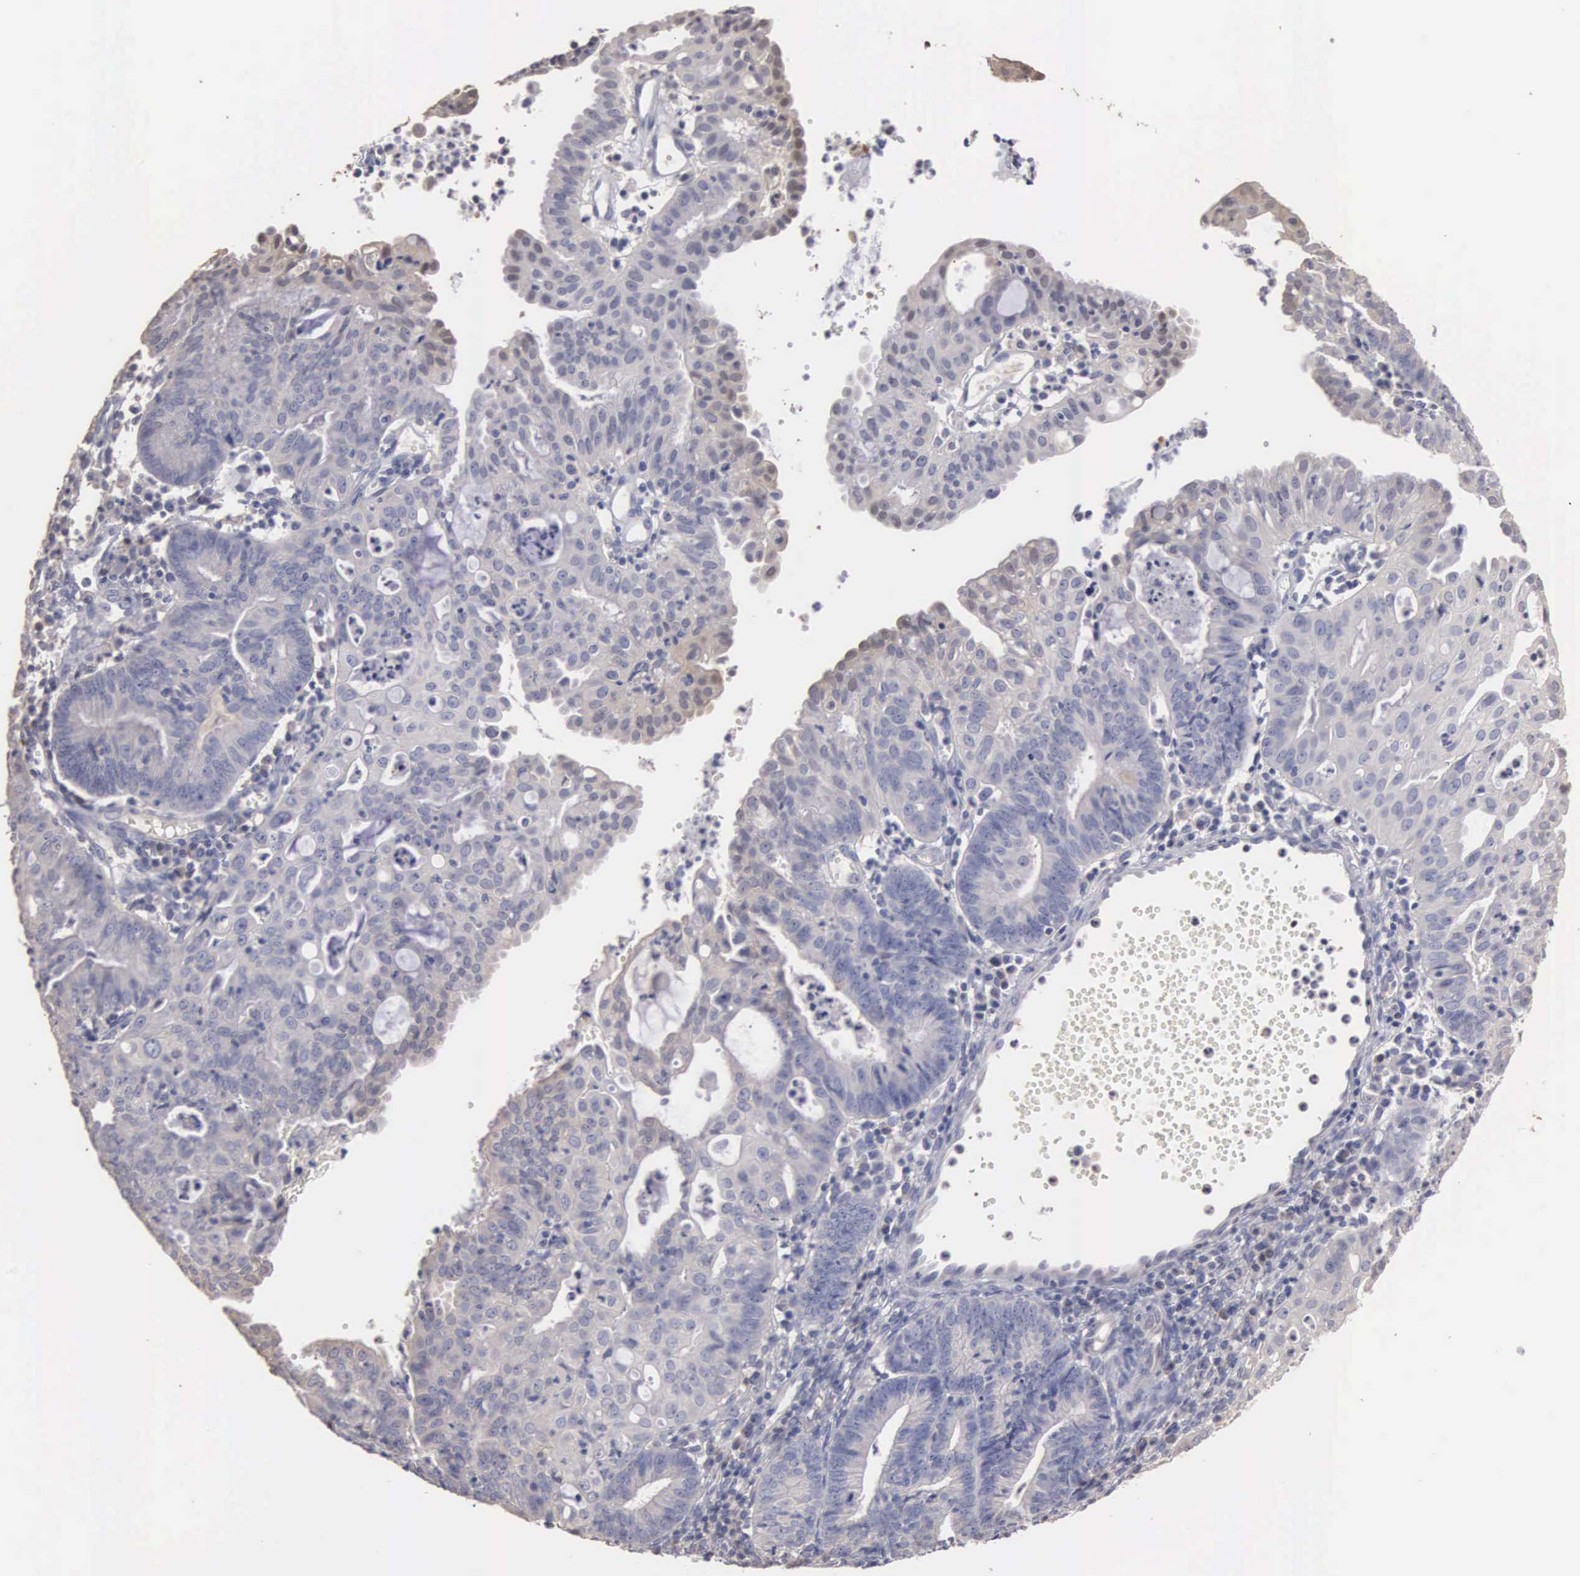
{"staining": {"intensity": "negative", "quantity": "none", "location": "none"}, "tissue": "endometrial cancer", "cell_type": "Tumor cells", "image_type": "cancer", "snomed": [{"axis": "morphology", "description": "Adenocarcinoma, NOS"}, {"axis": "topography", "description": "Endometrium"}], "caption": "This micrograph is of adenocarcinoma (endometrial) stained with immunohistochemistry (IHC) to label a protein in brown with the nuclei are counter-stained blue. There is no staining in tumor cells.", "gene": "ENO3", "patient": {"sex": "female", "age": 60}}